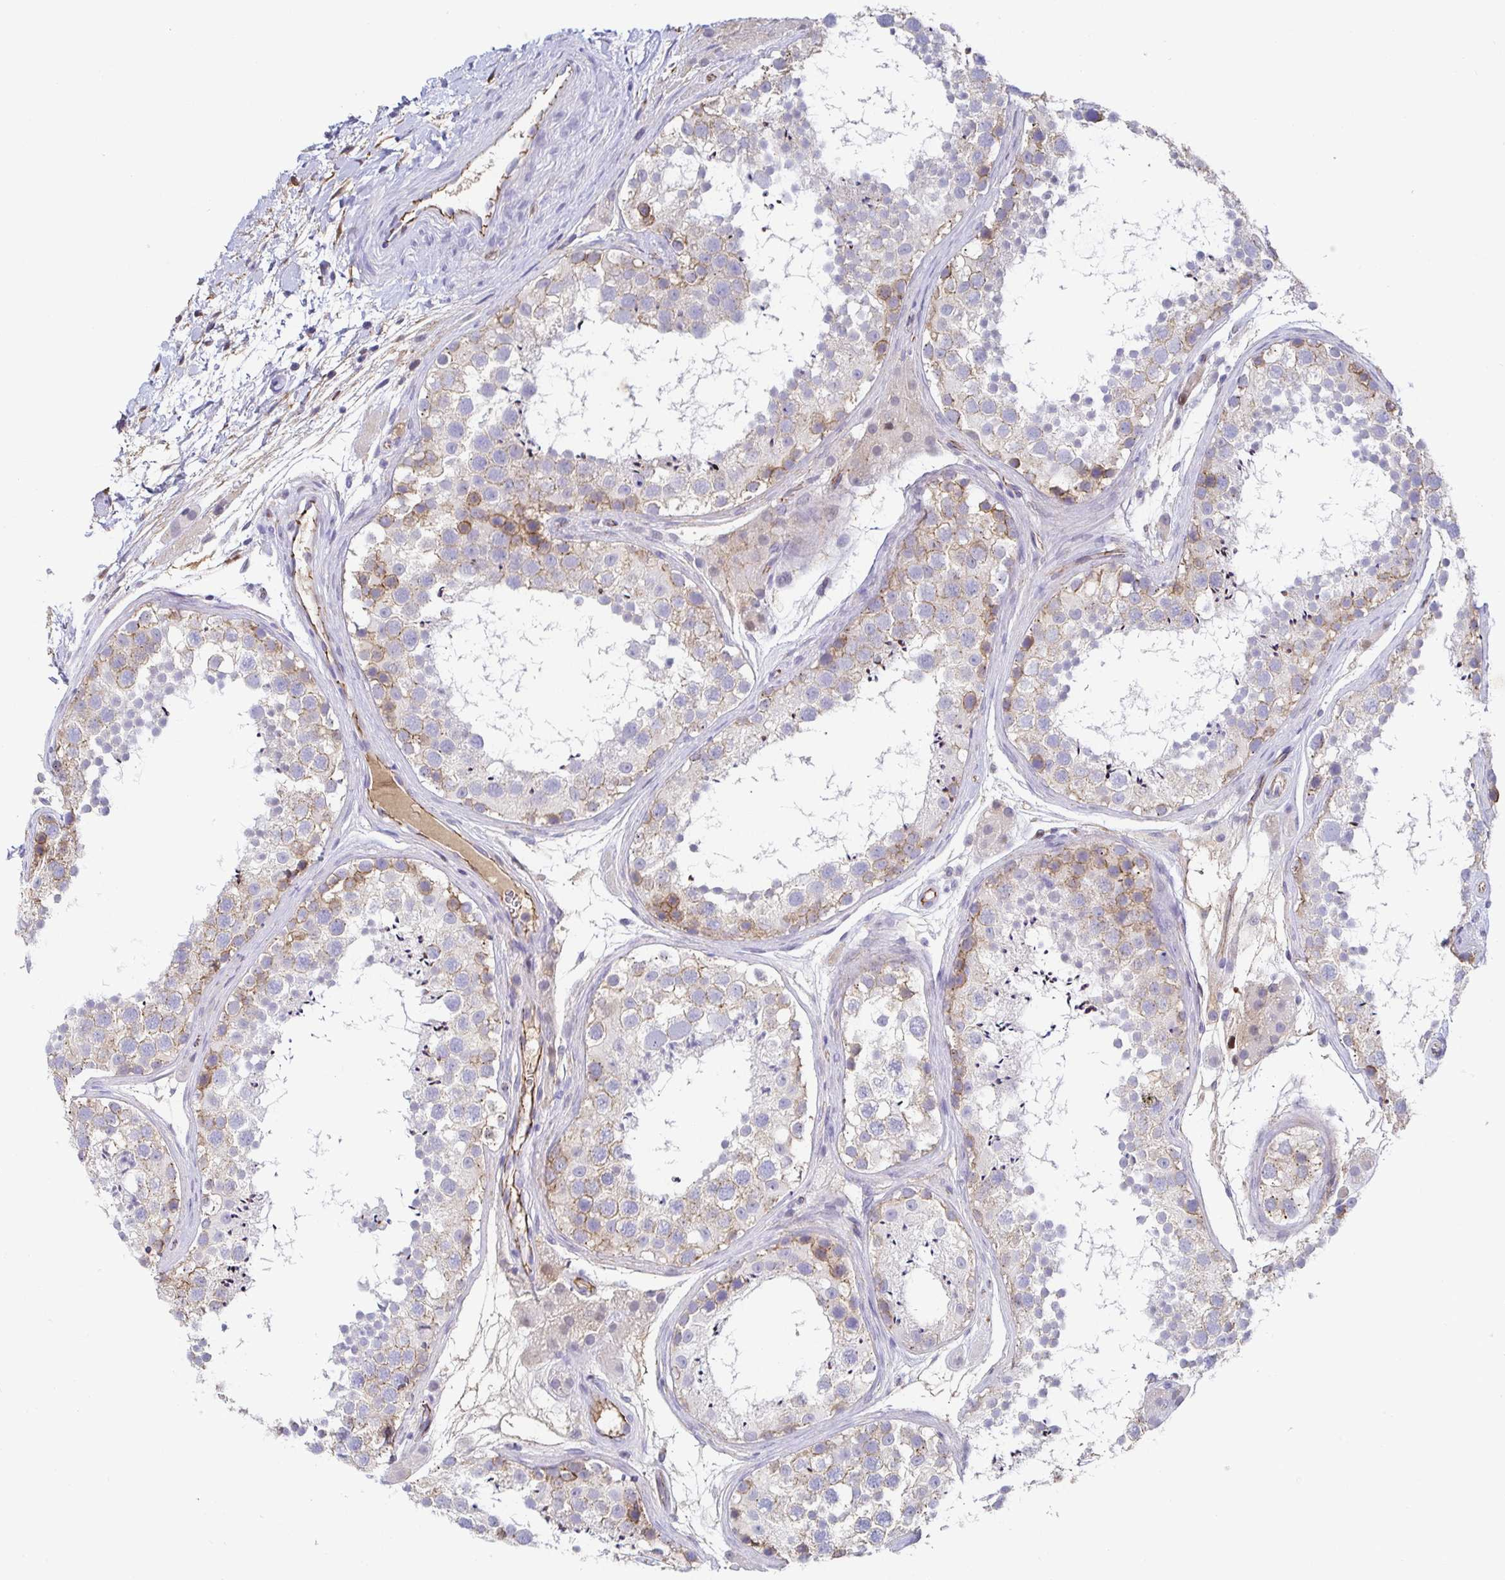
{"staining": {"intensity": "weak", "quantity": "<25%", "location": "cytoplasmic/membranous"}, "tissue": "testis", "cell_type": "Cells in seminiferous ducts", "image_type": "normal", "snomed": [{"axis": "morphology", "description": "Normal tissue, NOS"}, {"axis": "topography", "description": "Testis"}], "caption": "This is a image of immunohistochemistry (IHC) staining of unremarkable testis, which shows no staining in cells in seminiferous ducts.", "gene": "PIWIL3", "patient": {"sex": "male", "age": 41}}